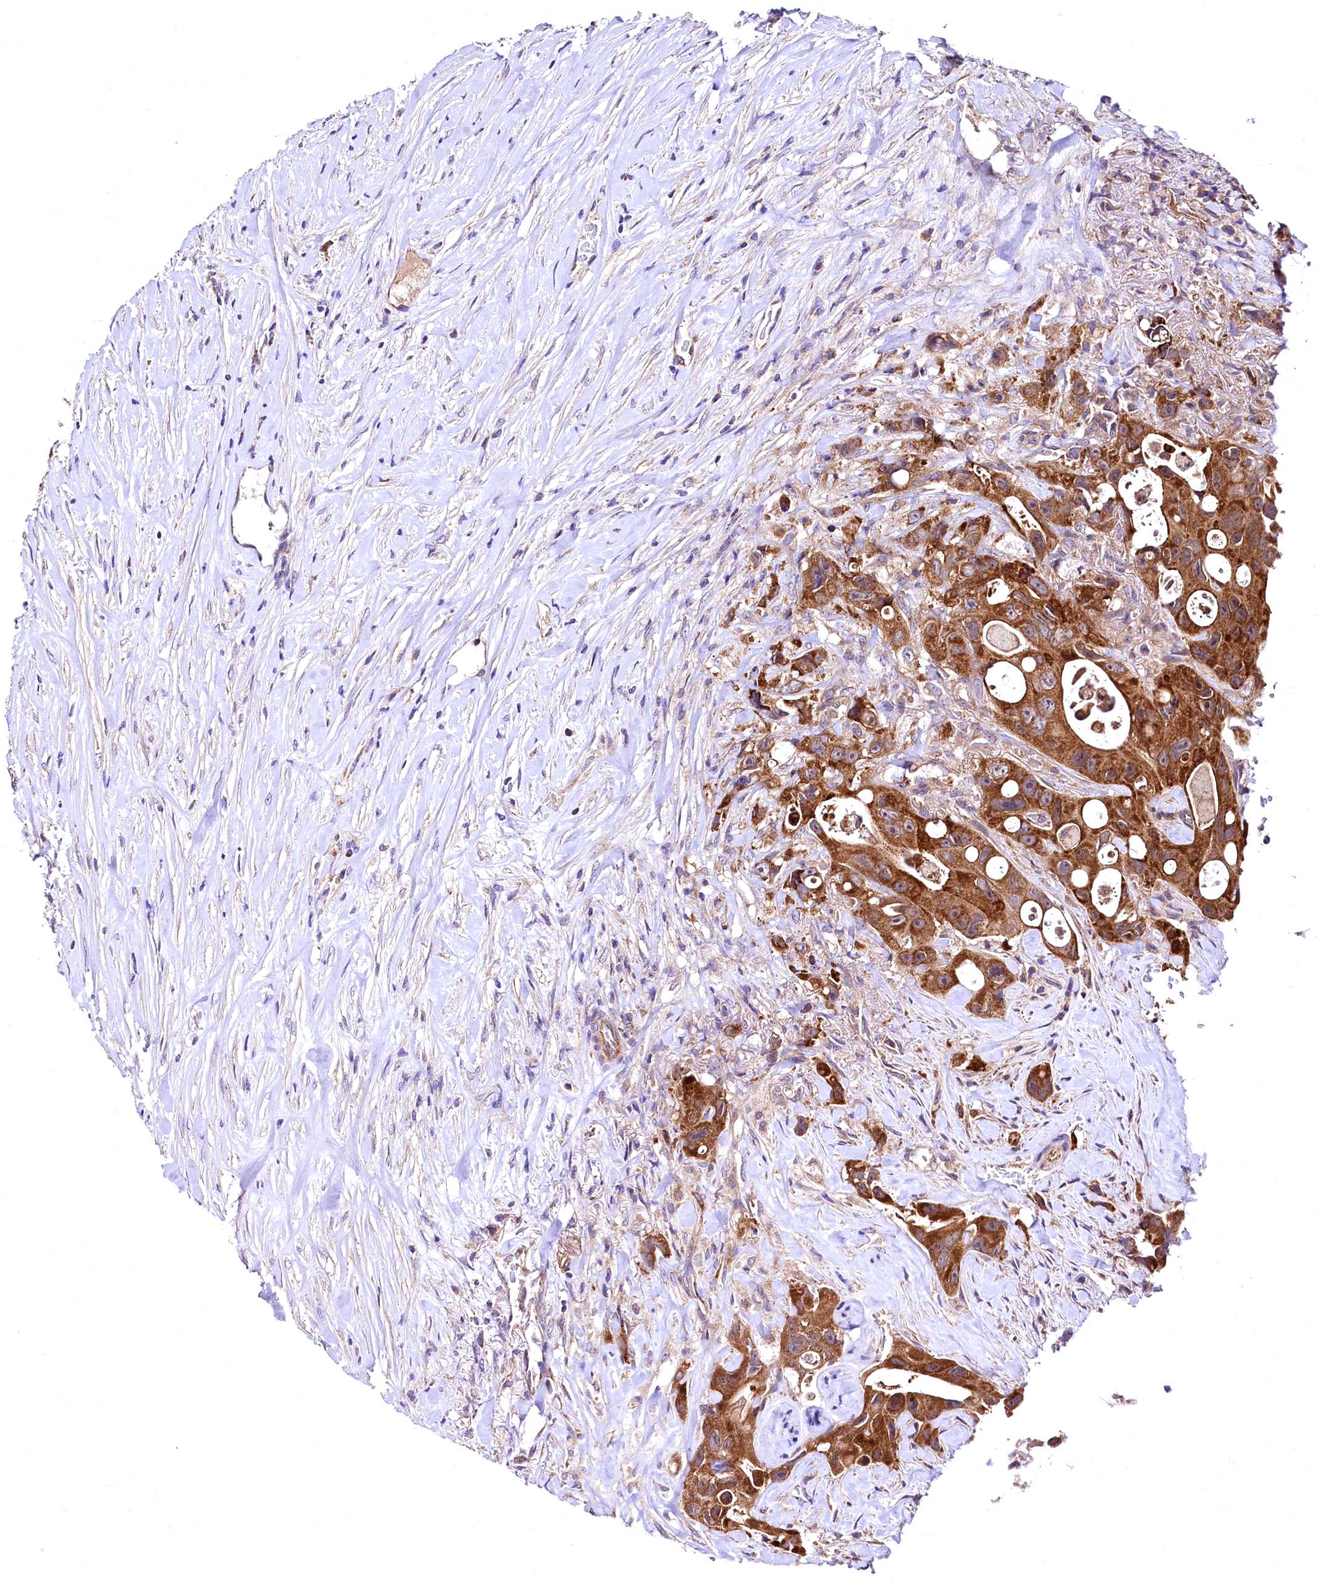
{"staining": {"intensity": "strong", "quantity": ">75%", "location": "cytoplasmic/membranous"}, "tissue": "colorectal cancer", "cell_type": "Tumor cells", "image_type": "cancer", "snomed": [{"axis": "morphology", "description": "Adenocarcinoma, NOS"}, {"axis": "topography", "description": "Colon"}], "caption": "High-power microscopy captured an immunohistochemistry (IHC) image of colorectal adenocarcinoma, revealing strong cytoplasmic/membranous expression in approximately >75% of tumor cells. (Stains: DAB (3,3'-diaminobenzidine) in brown, nuclei in blue, Microscopy: brightfield microscopy at high magnification).", "gene": "MRPL57", "patient": {"sex": "female", "age": 46}}